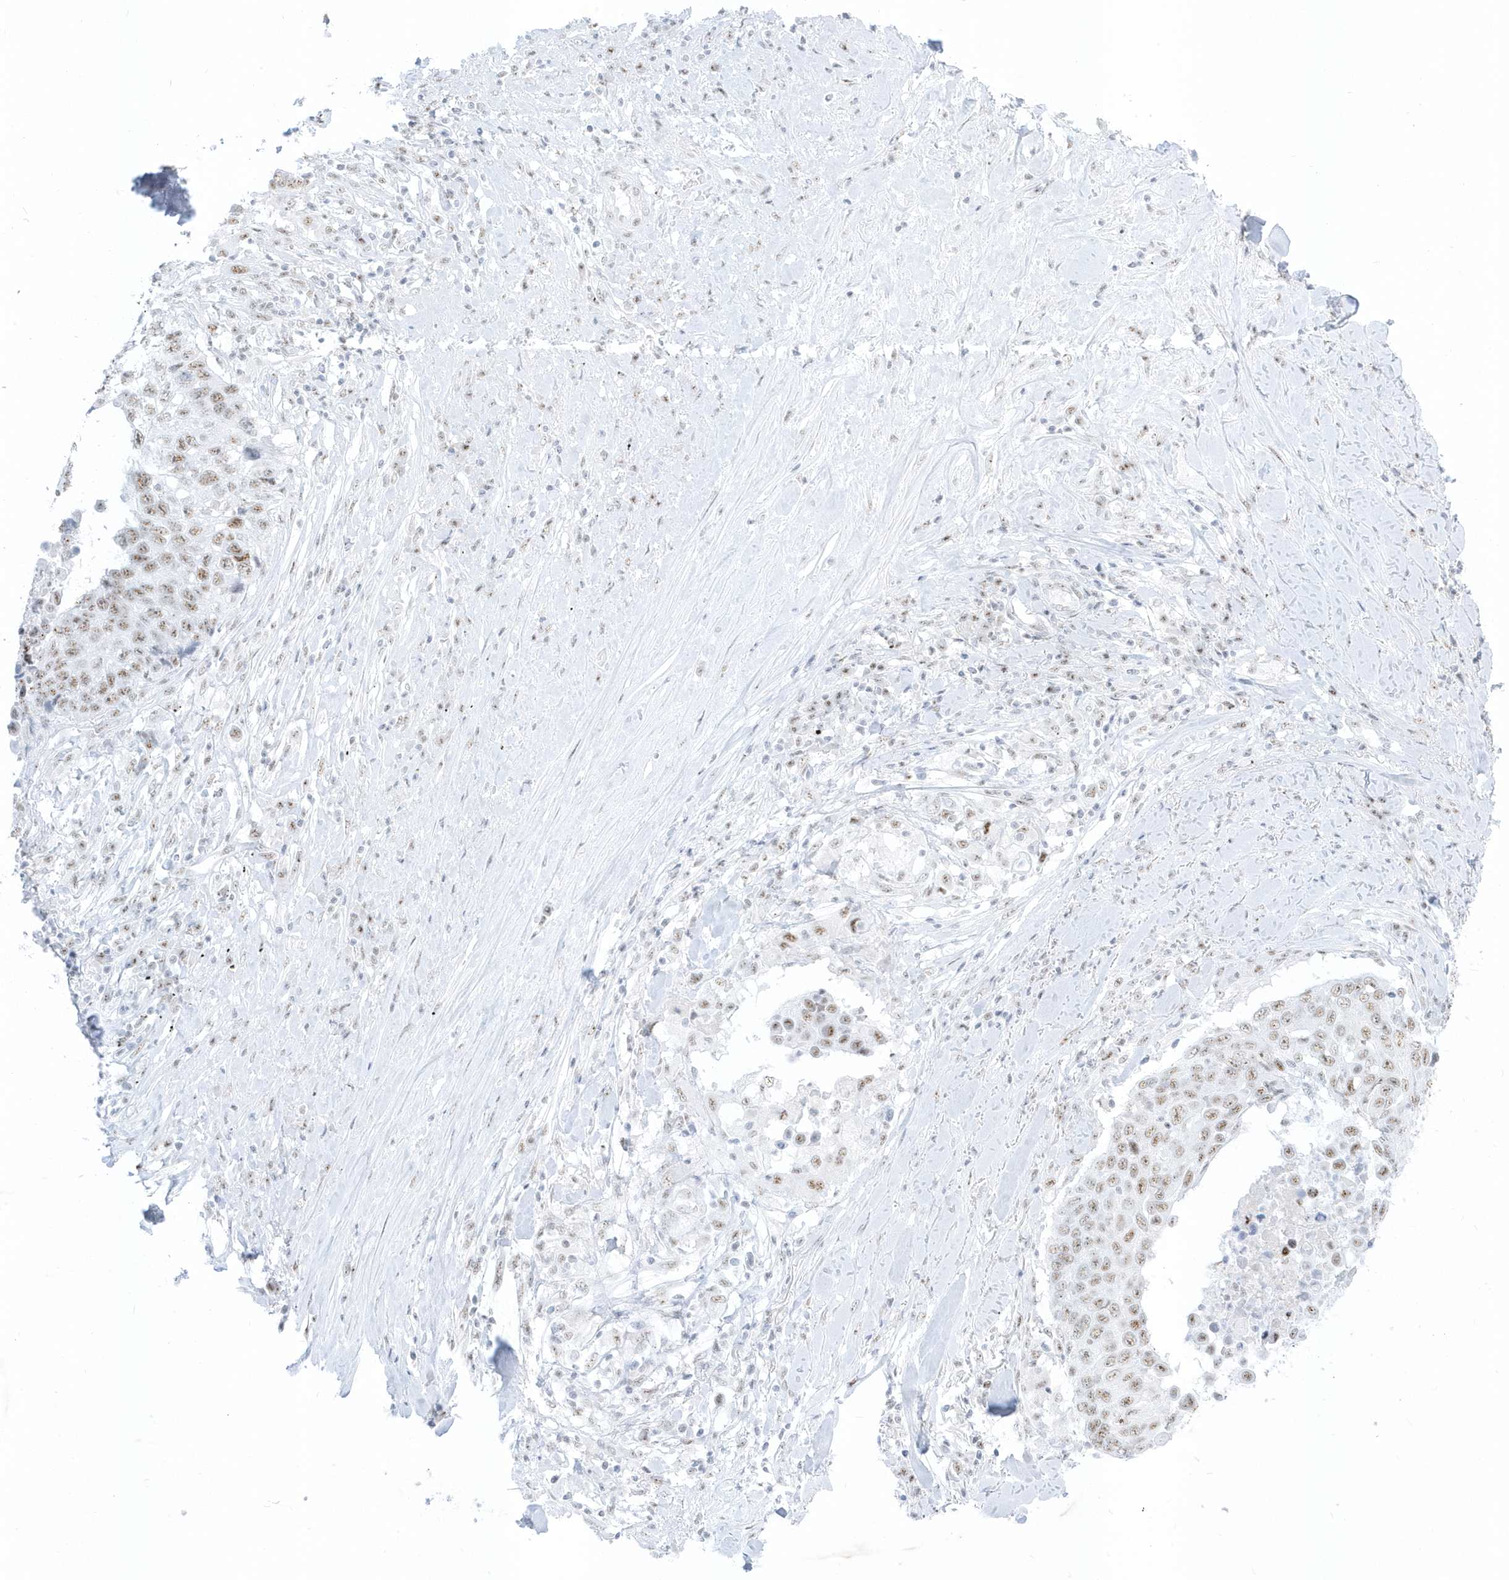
{"staining": {"intensity": "weak", "quantity": ">75%", "location": "nuclear"}, "tissue": "lung cancer", "cell_type": "Tumor cells", "image_type": "cancer", "snomed": [{"axis": "morphology", "description": "Squamous cell carcinoma, NOS"}, {"axis": "topography", "description": "Lung"}], "caption": "A high-resolution micrograph shows IHC staining of squamous cell carcinoma (lung), which demonstrates weak nuclear staining in about >75% of tumor cells.", "gene": "PLEKHN1", "patient": {"sex": "male", "age": 66}}